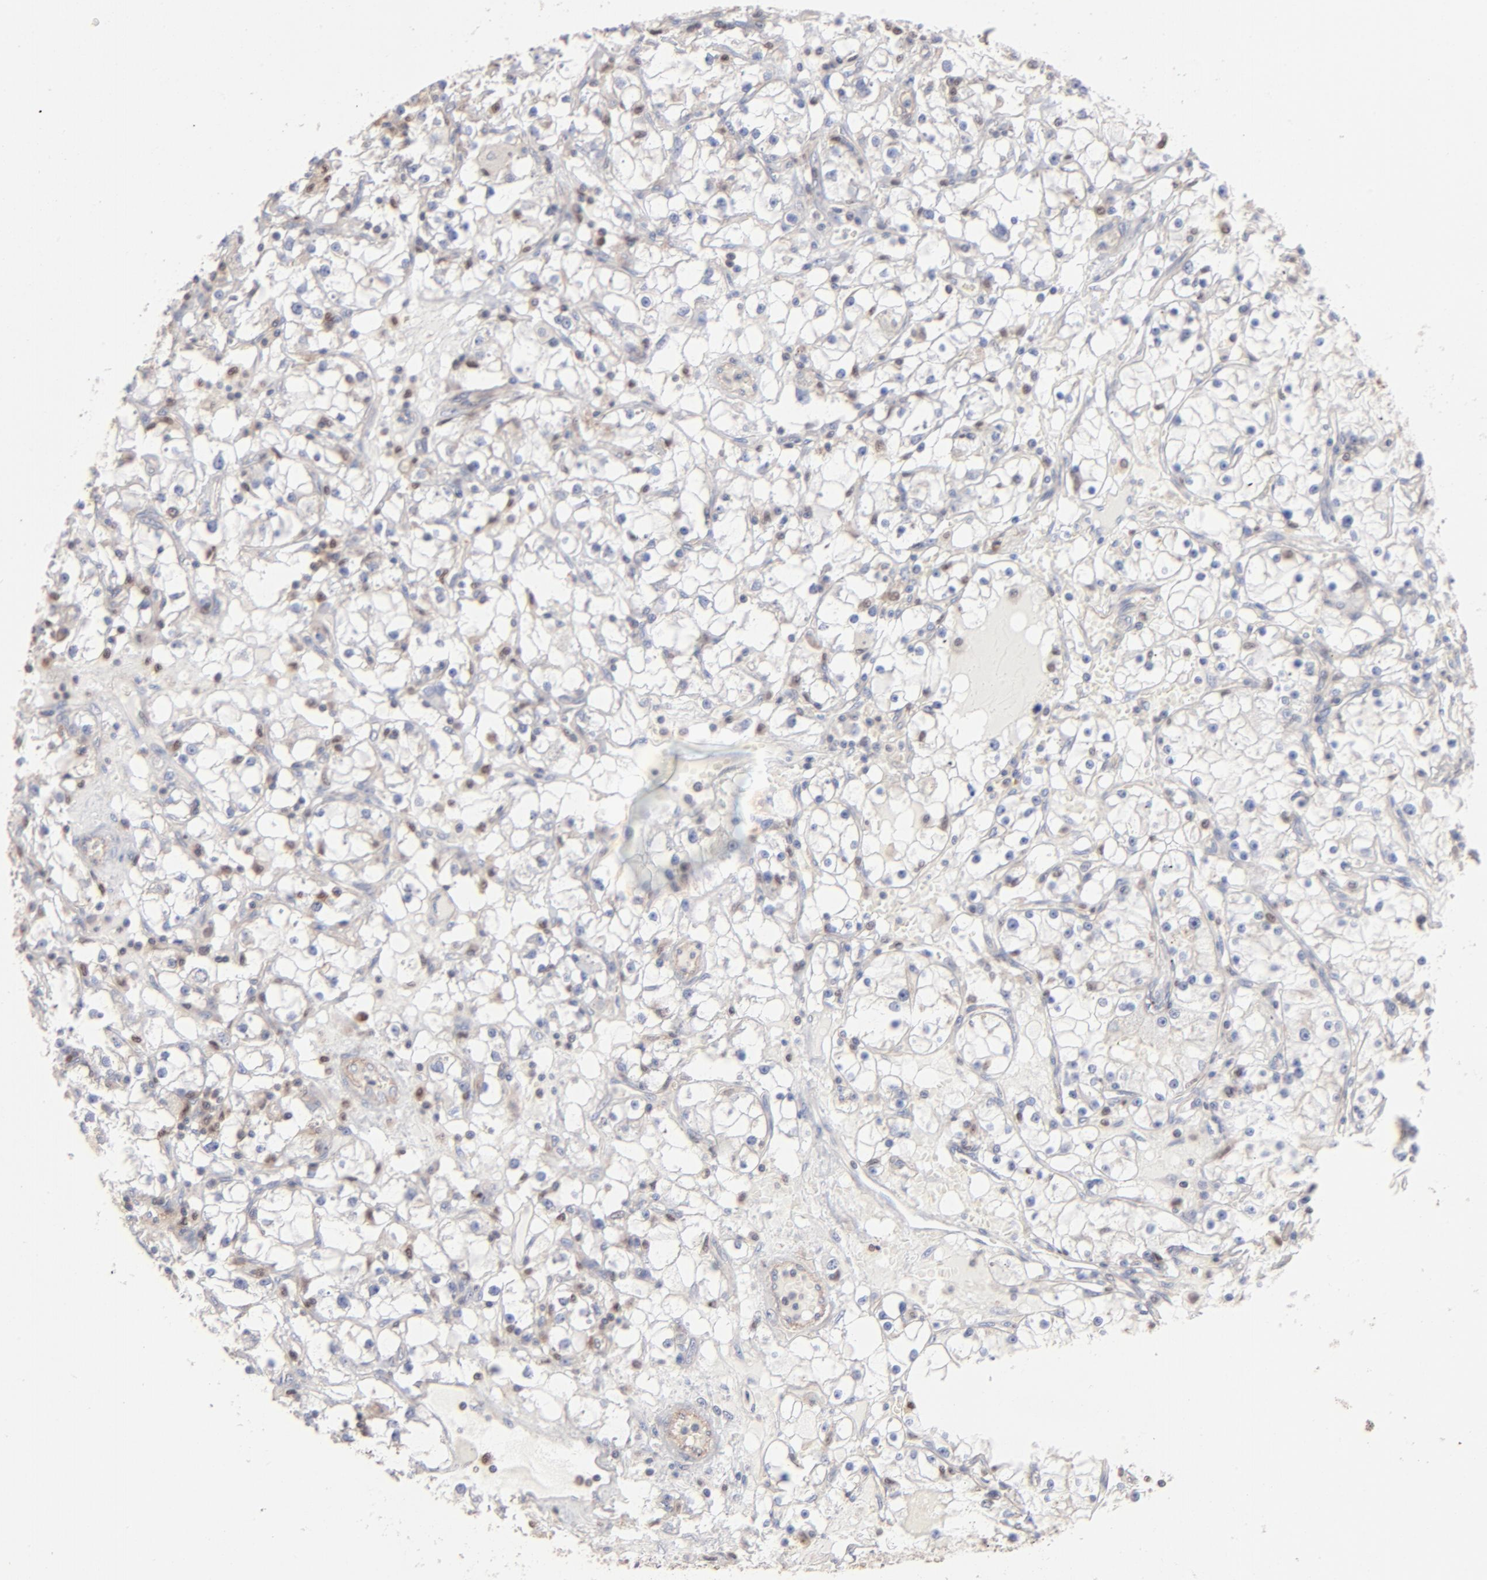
{"staining": {"intensity": "negative", "quantity": "none", "location": "none"}, "tissue": "renal cancer", "cell_type": "Tumor cells", "image_type": "cancer", "snomed": [{"axis": "morphology", "description": "Adenocarcinoma, NOS"}, {"axis": "topography", "description": "Kidney"}], "caption": "This is a micrograph of immunohistochemistry staining of renal adenocarcinoma, which shows no staining in tumor cells.", "gene": "ARHGEF6", "patient": {"sex": "male", "age": 56}}